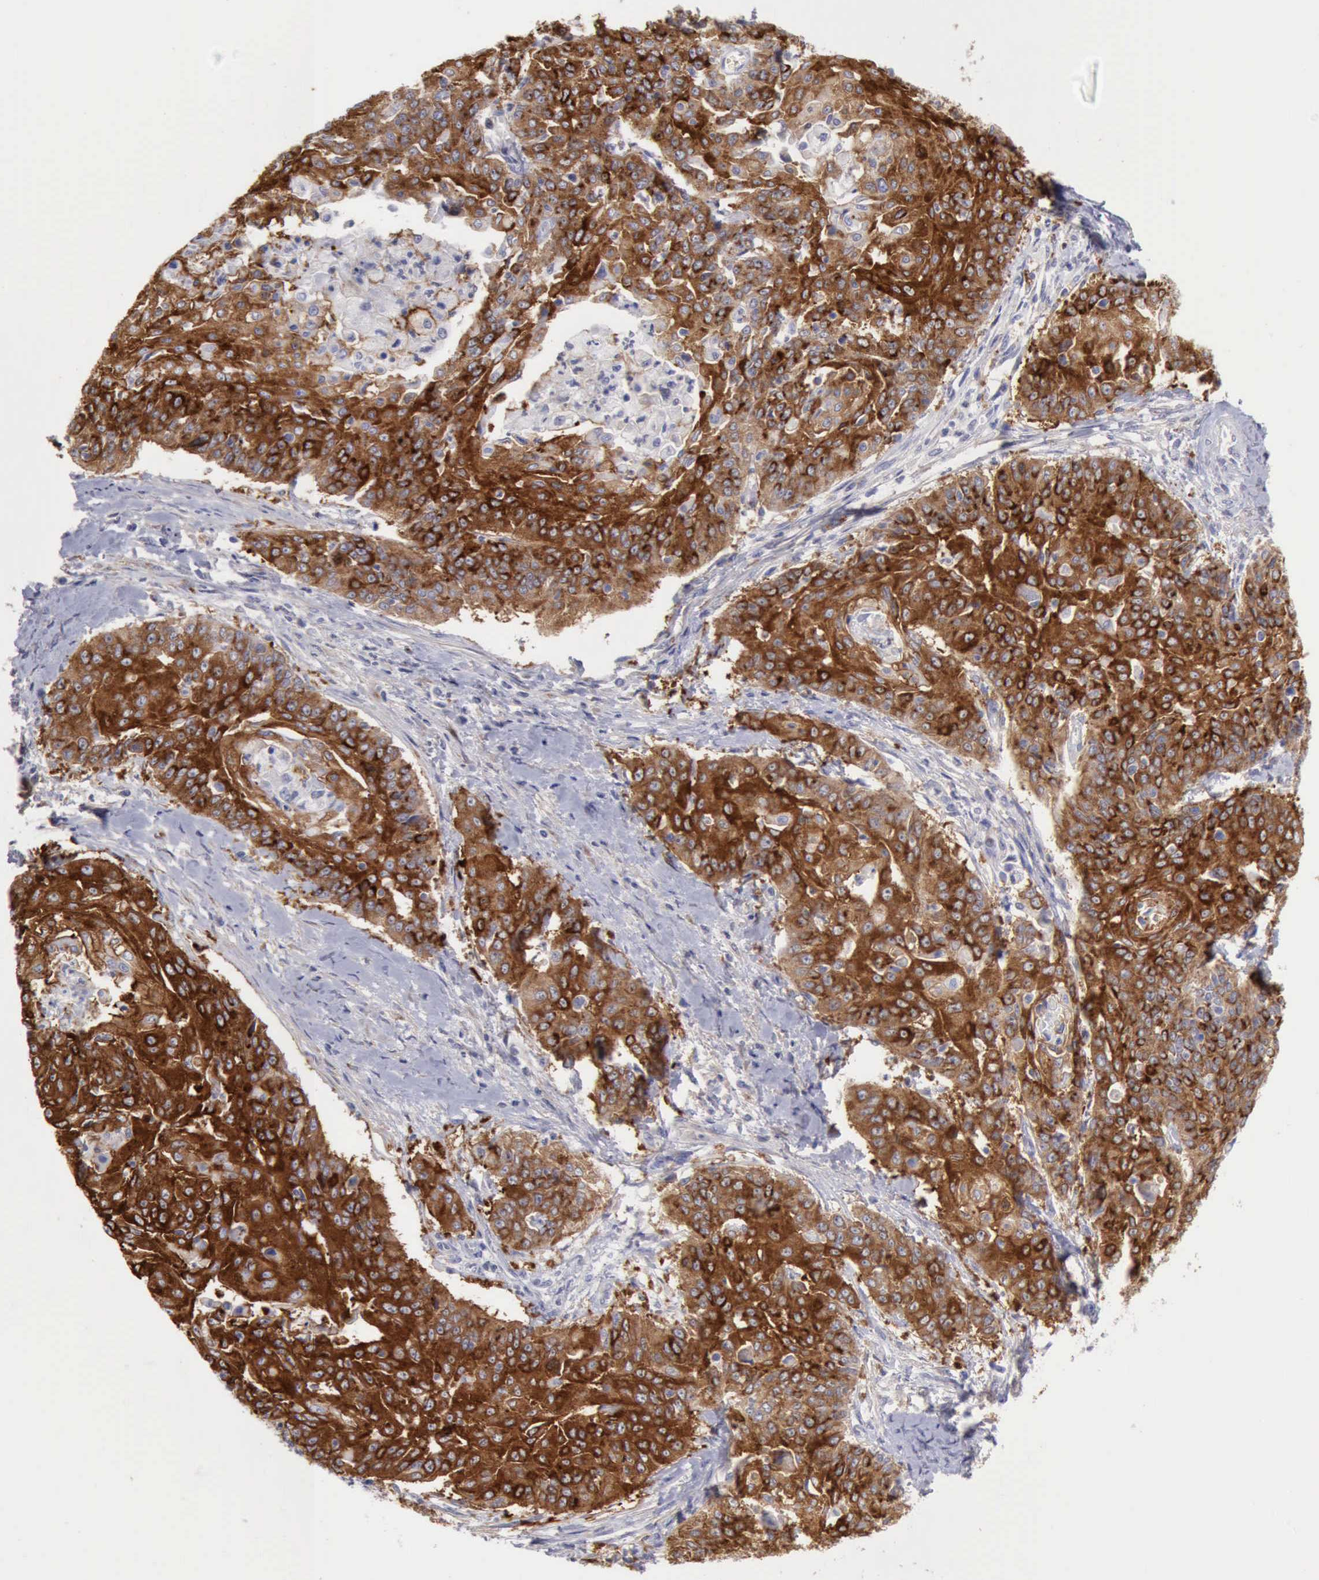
{"staining": {"intensity": "strong", "quantity": ">75%", "location": "cytoplasmic/membranous"}, "tissue": "cervical cancer", "cell_type": "Tumor cells", "image_type": "cancer", "snomed": [{"axis": "morphology", "description": "Squamous cell carcinoma, NOS"}, {"axis": "topography", "description": "Cervix"}], "caption": "Human cervical squamous cell carcinoma stained for a protein (brown) shows strong cytoplasmic/membranous positive expression in about >75% of tumor cells.", "gene": "TFRC", "patient": {"sex": "female", "age": 64}}